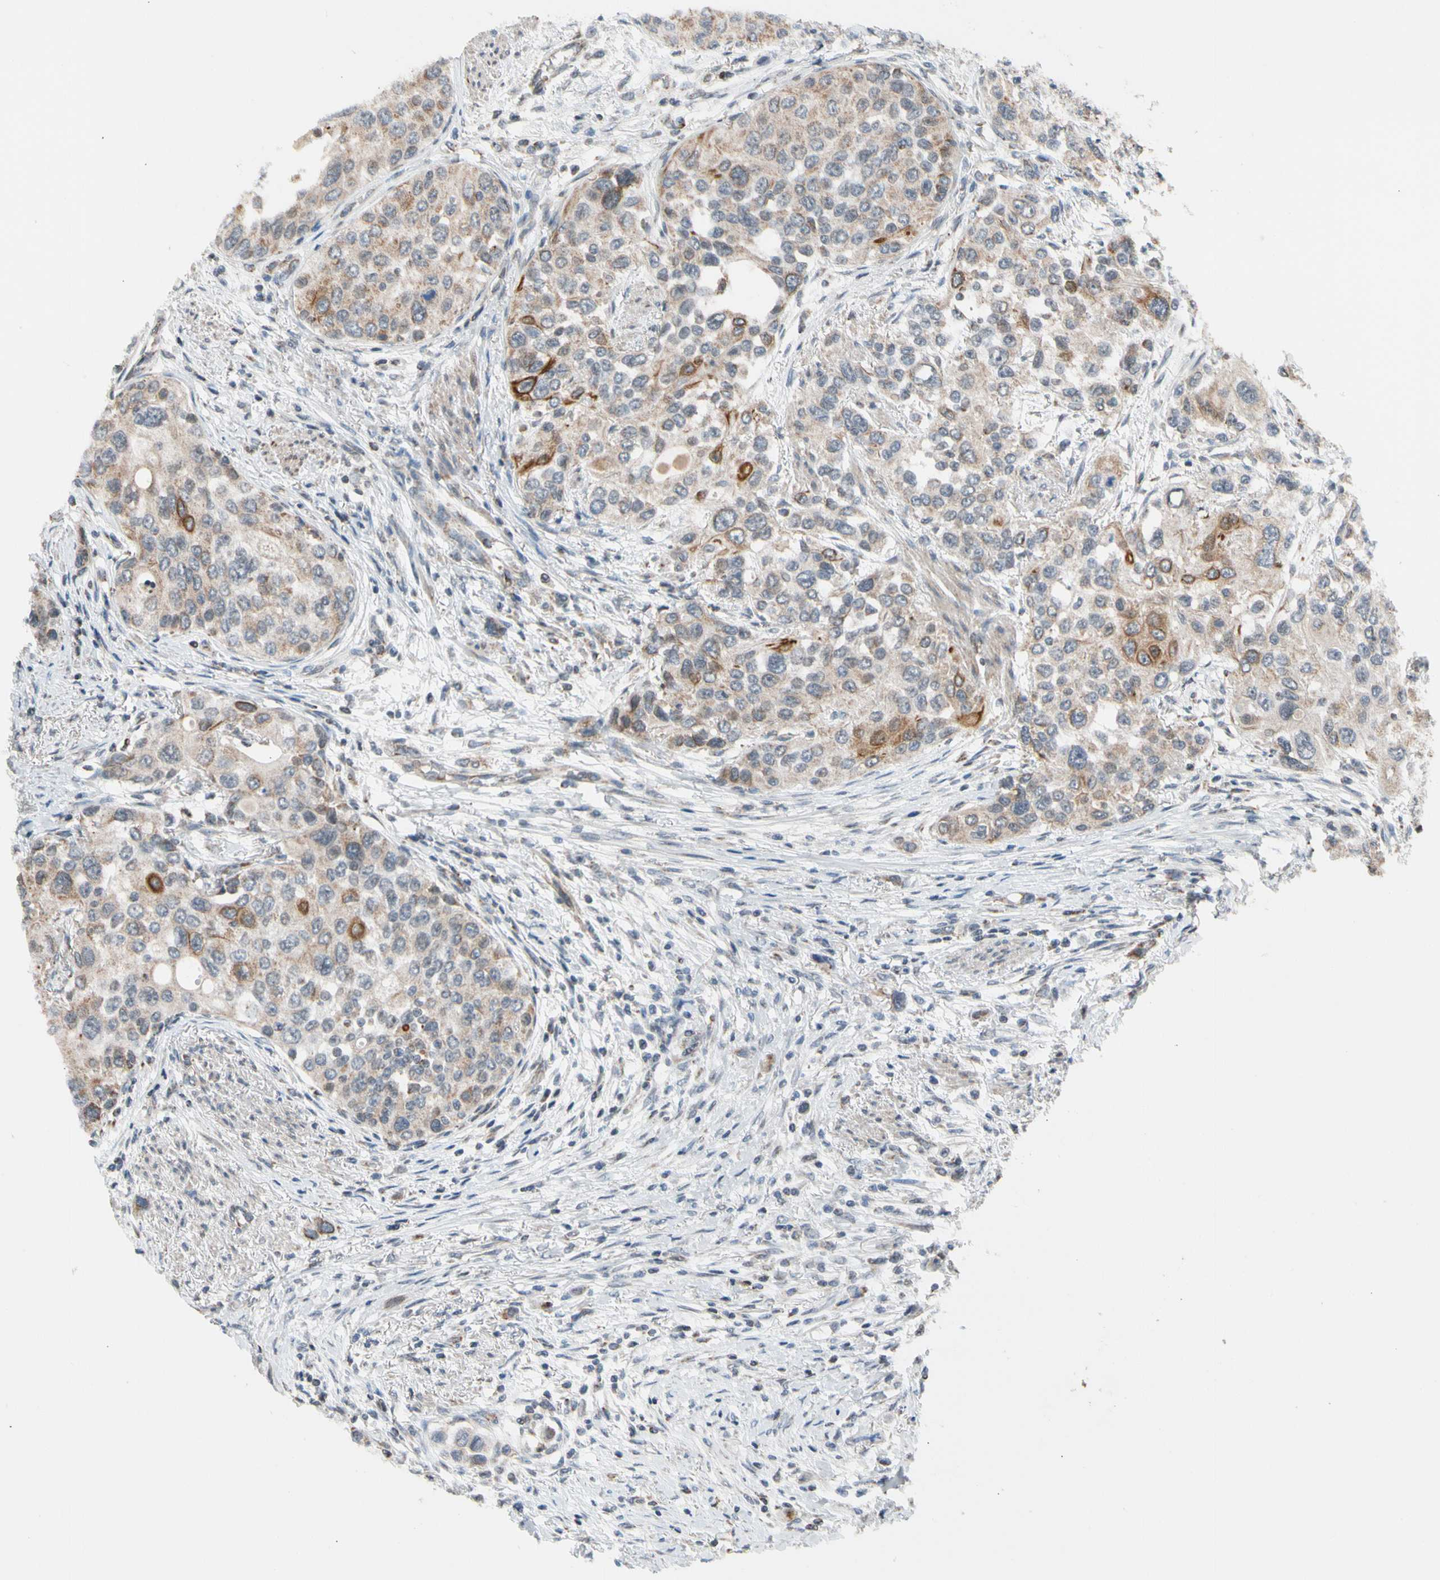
{"staining": {"intensity": "moderate", "quantity": ">75%", "location": "cytoplasmic/membranous"}, "tissue": "urothelial cancer", "cell_type": "Tumor cells", "image_type": "cancer", "snomed": [{"axis": "morphology", "description": "Urothelial carcinoma, High grade"}, {"axis": "topography", "description": "Urinary bladder"}], "caption": "Human urothelial cancer stained with a protein marker demonstrates moderate staining in tumor cells.", "gene": "KHDC4", "patient": {"sex": "female", "age": 56}}